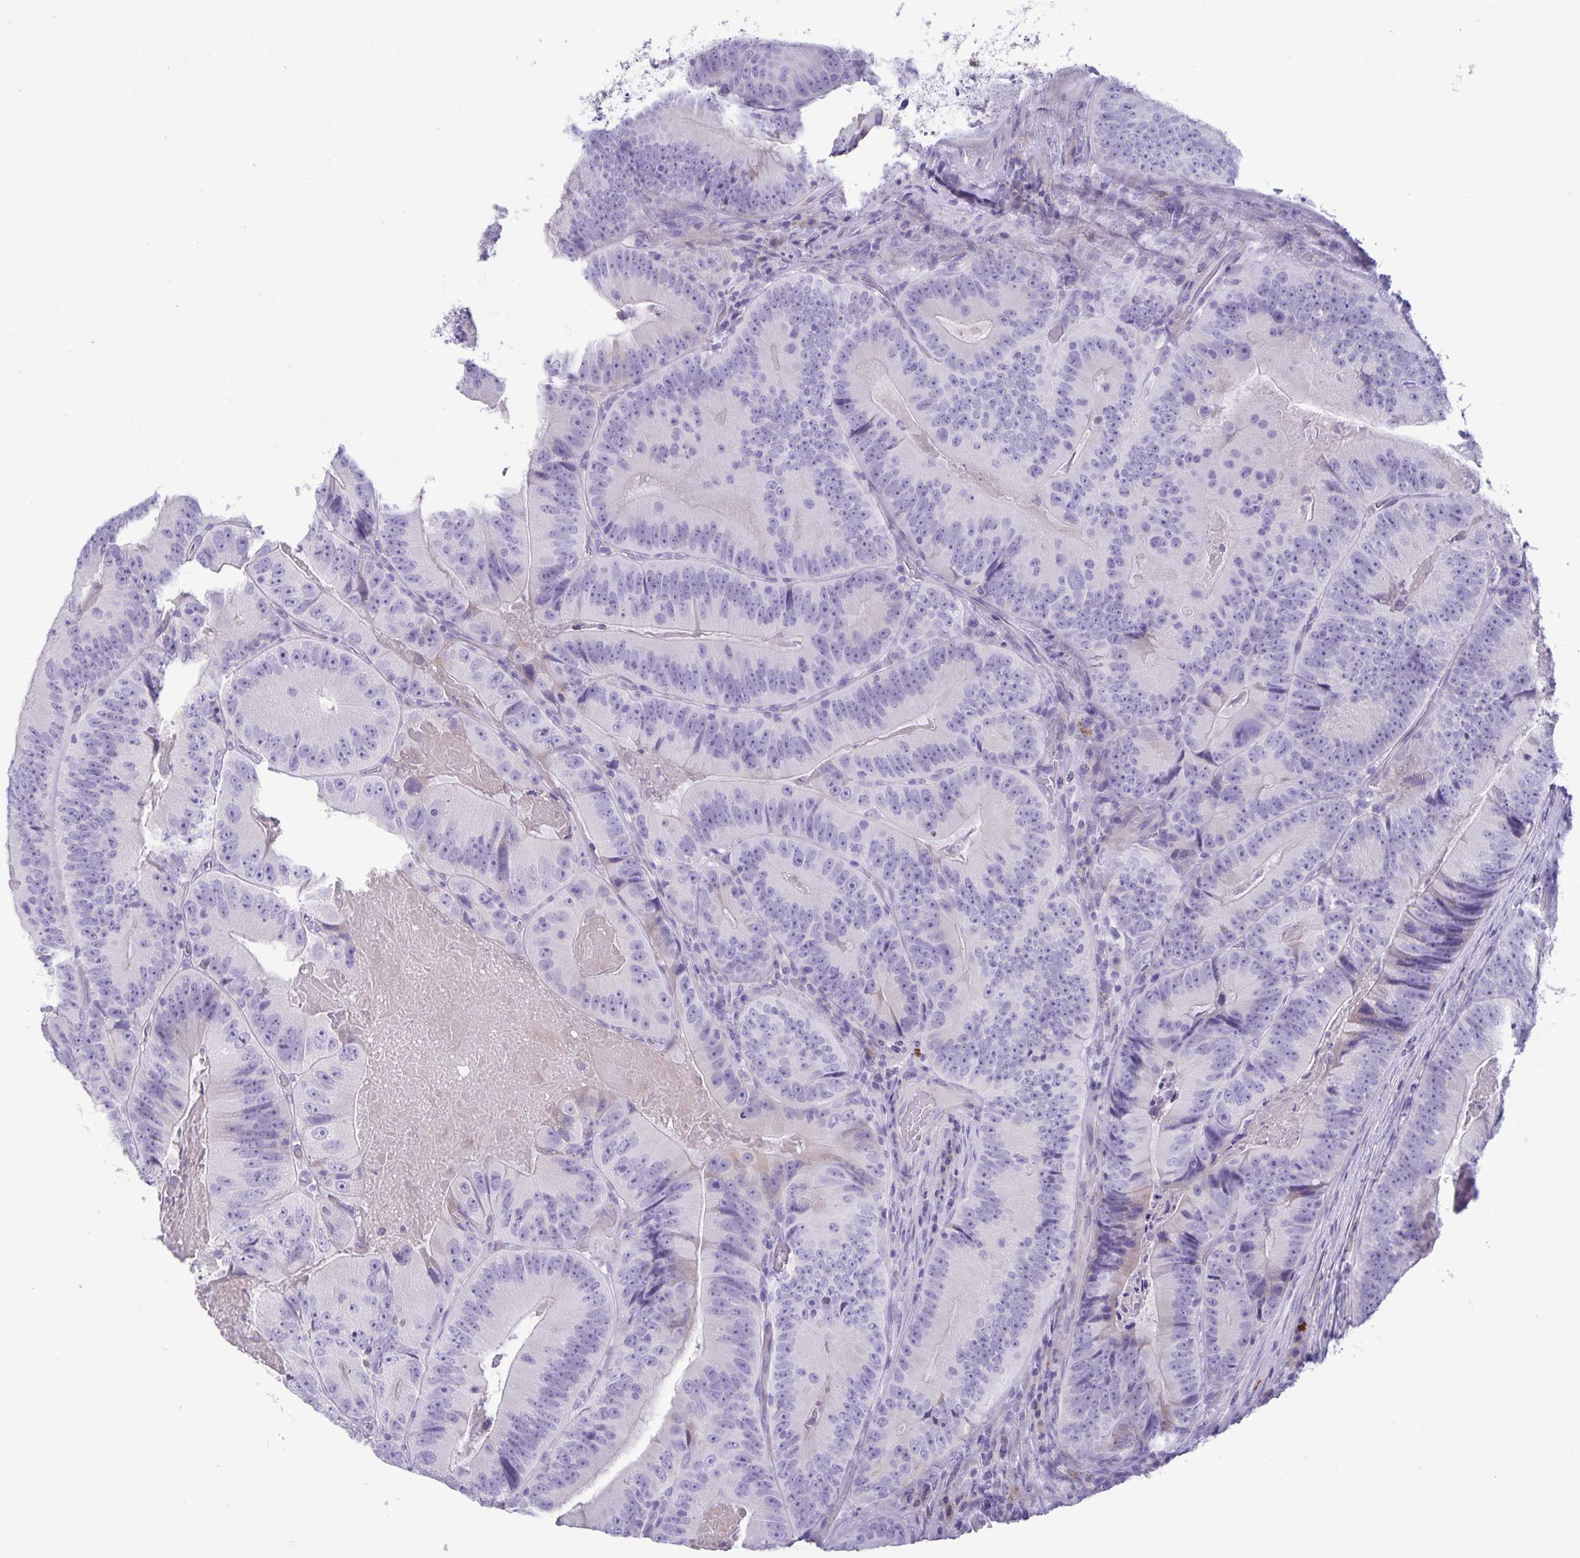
{"staining": {"intensity": "negative", "quantity": "none", "location": "none"}, "tissue": "colorectal cancer", "cell_type": "Tumor cells", "image_type": "cancer", "snomed": [{"axis": "morphology", "description": "Adenocarcinoma, NOS"}, {"axis": "topography", "description": "Colon"}], "caption": "High power microscopy histopathology image of an immunohistochemistry (IHC) histopathology image of colorectal cancer, revealing no significant expression in tumor cells.", "gene": "IBTK", "patient": {"sex": "female", "age": 86}}